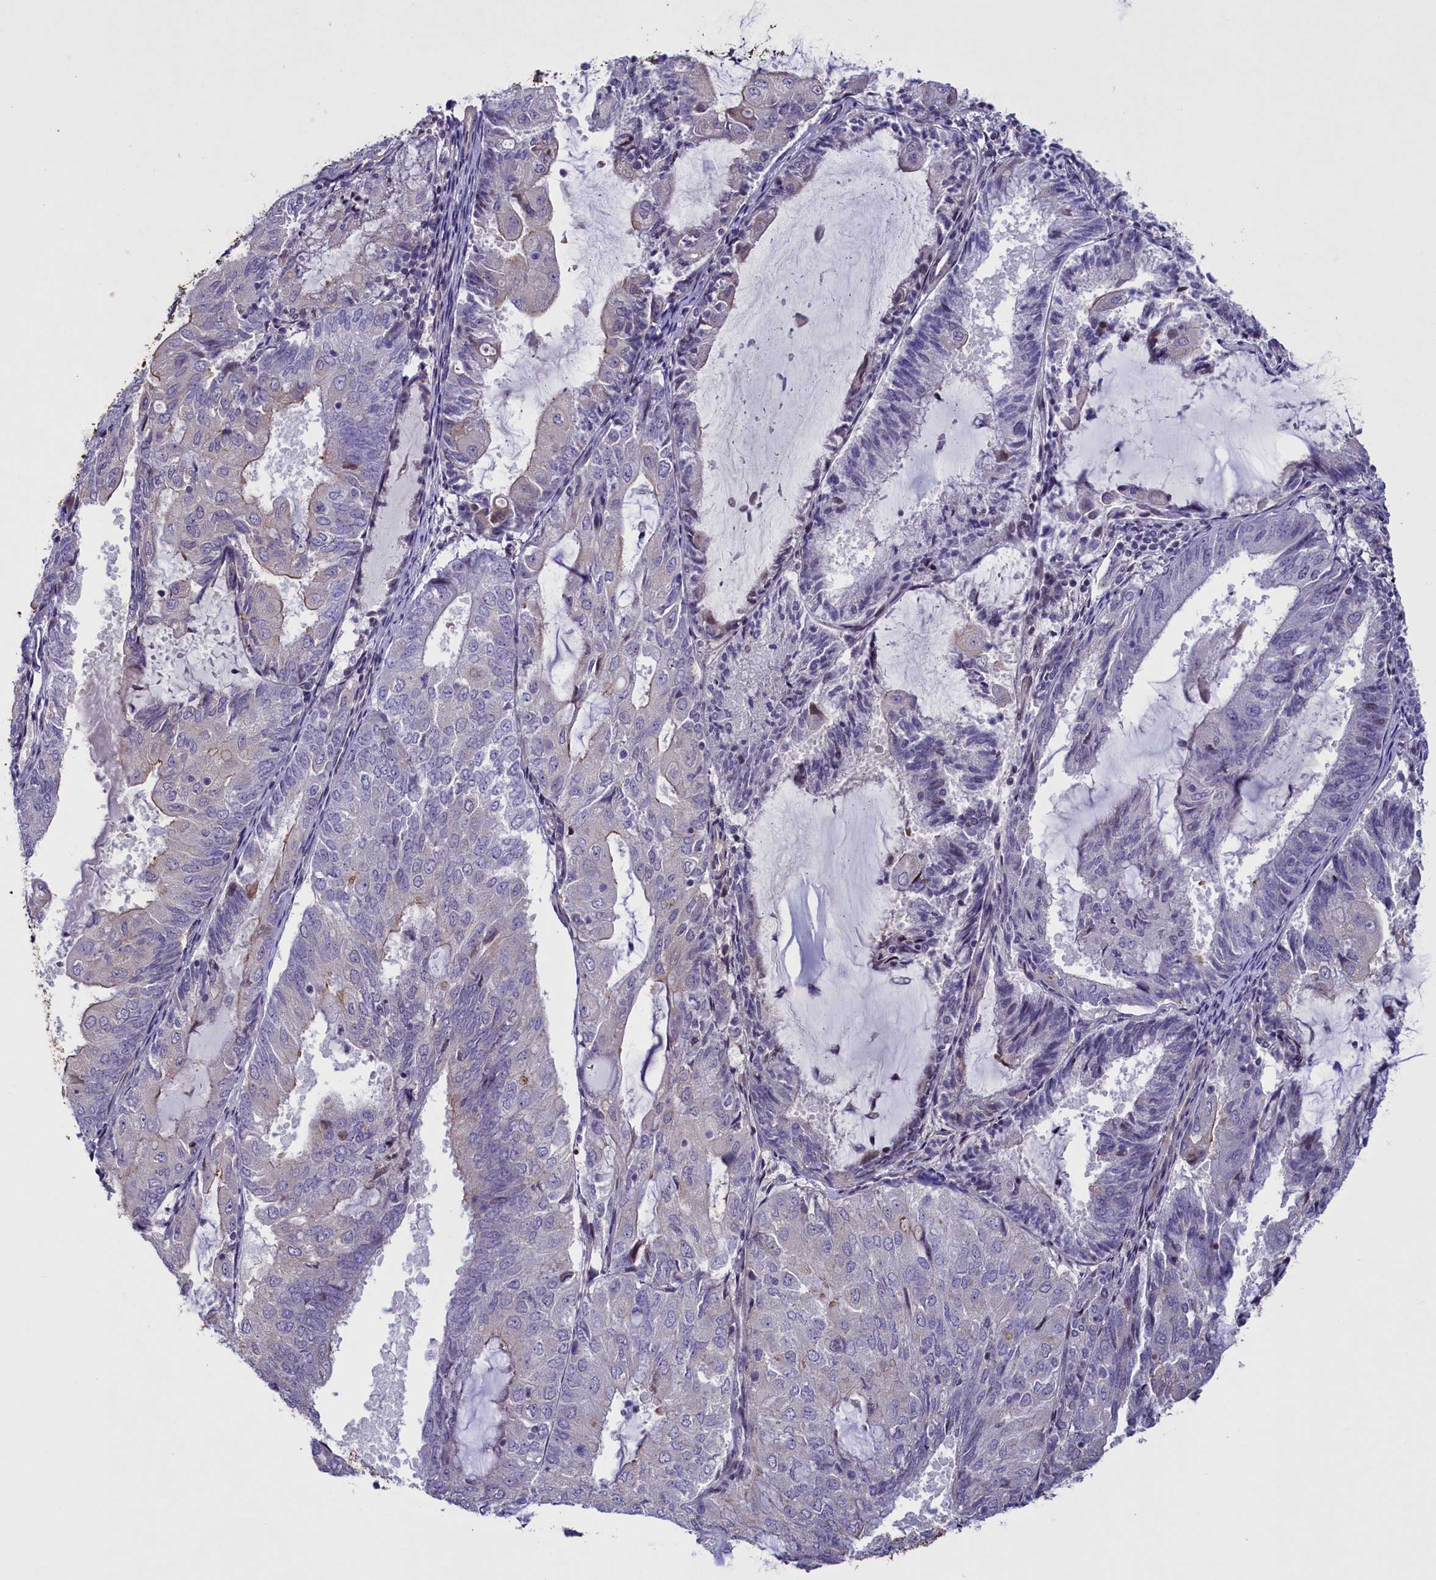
{"staining": {"intensity": "negative", "quantity": "none", "location": "none"}, "tissue": "endometrial cancer", "cell_type": "Tumor cells", "image_type": "cancer", "snomed": [{"axis": "morphology", "description": "Adenocarcinoma, NOS"}, {"axis": "topography", "description": "Endometrium"}], "caption": "Tumor cells show no significant staining in endometrial cancer.", "gene": "MAN2C1", "patient": {"sex": "female", "age": 81}}